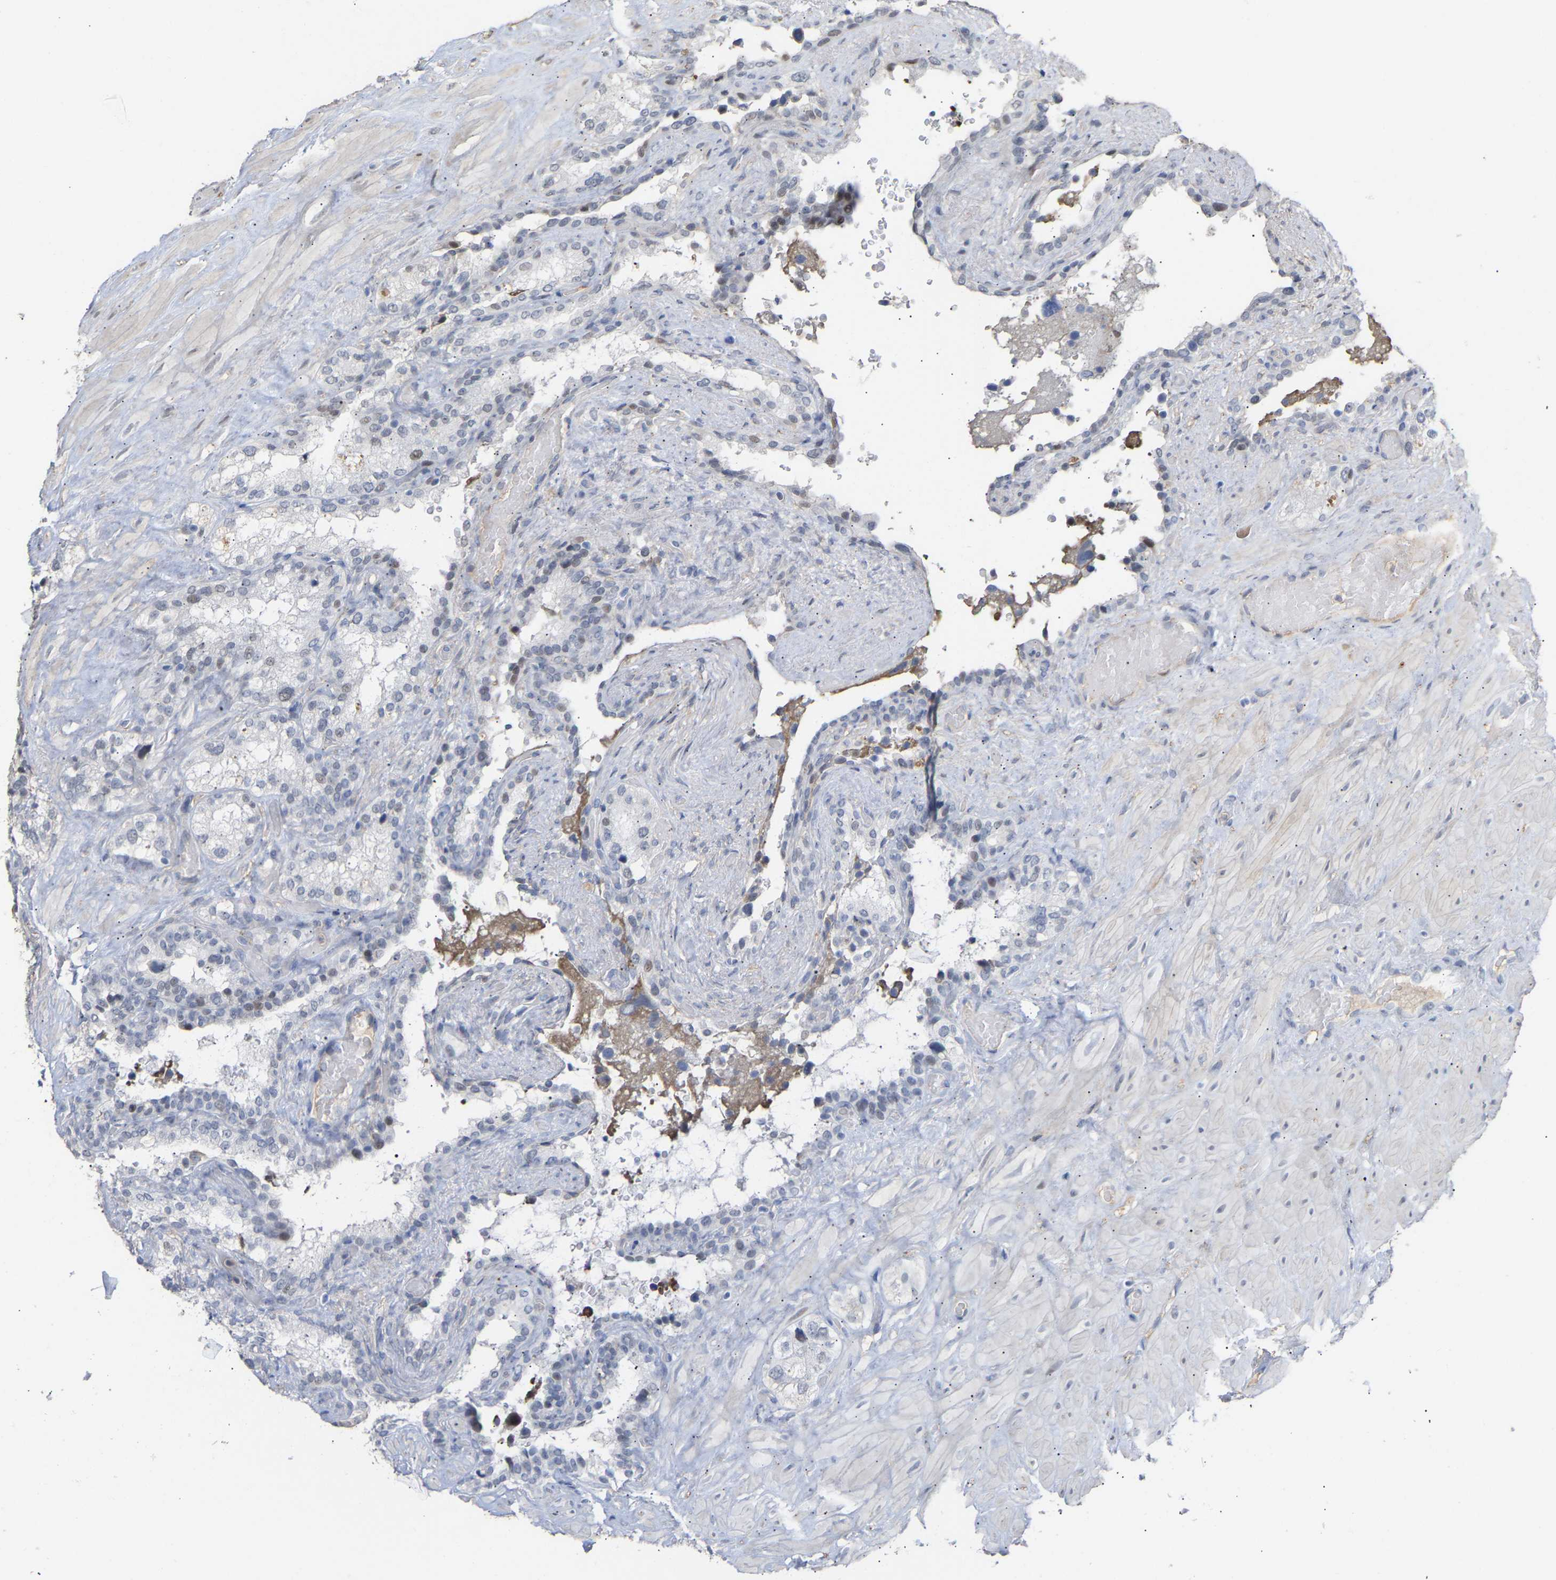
{"staining": {"intensity": "weak", "quantity": "<25%", "location": "nuclear"}, "tissue": "seminal vesicle", "cell_type": "Glandular cells", "image_type": "normal", "snomed": [{"axis": "morphology", "description": "Normal tissue, NOS"}, {"axis": "topography", "description": "Seminal veicle"}], "caption": "Immunohistochemistry (IHC) photomicrograph of unremarkable seminal vesicle stained for a protein (brown), which shows no expression in glandular cells. The staining is performed using DAB (3,3'-diaminobenzidine) brown chromogen with nuclei counter-stained in using hematoxylin.", "gene": "AMPH", "patient": {"sex": "male", "age": 68}}